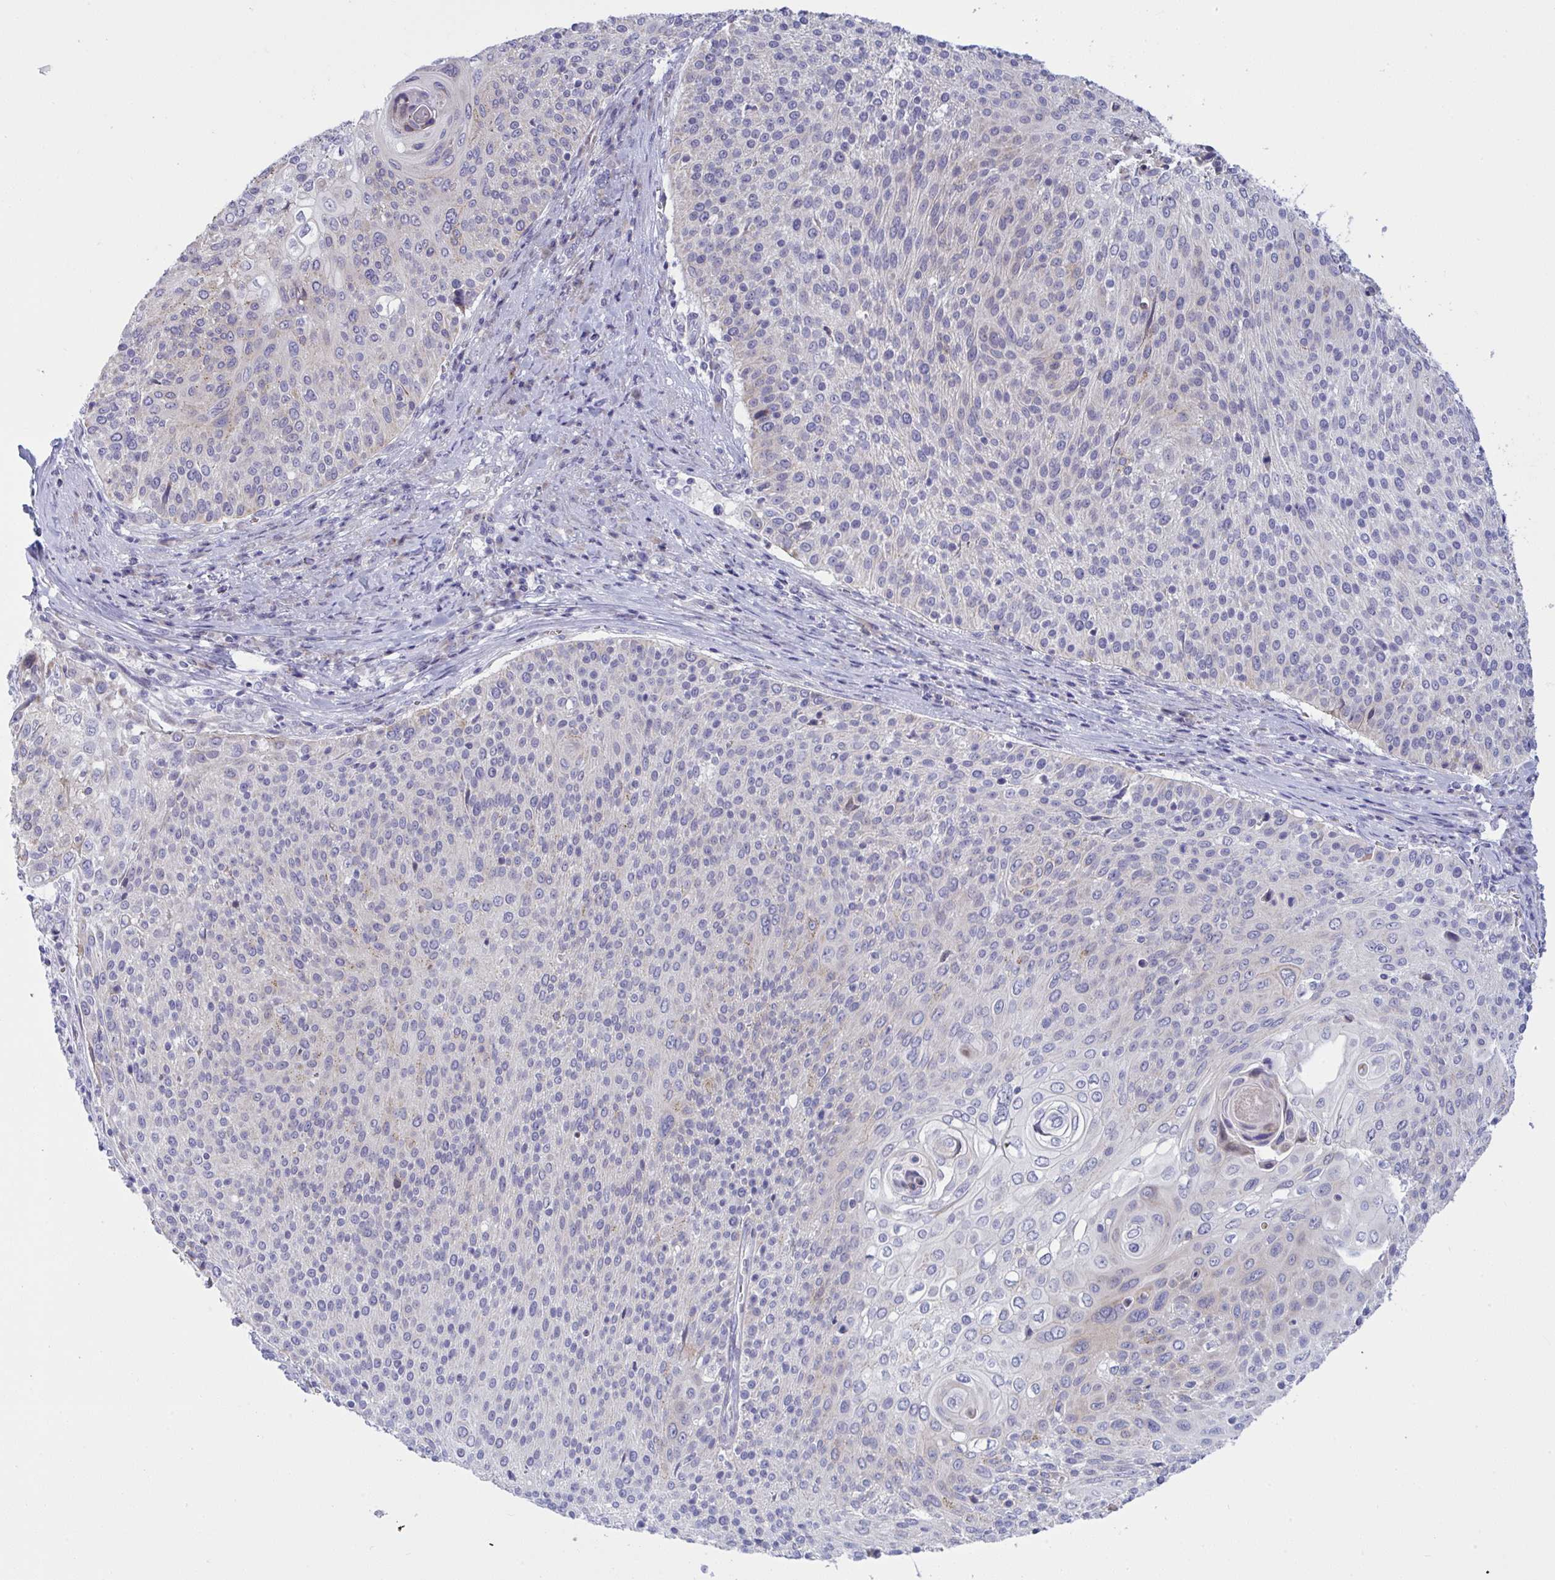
{"staining": {"intensity": "moderate", "quantity": "<25%", "location": "cytoplasmic/membranous"}, "tissue": "cervical cancer", "cell_type": "Tumor cells", "image_type": "cancer", "snomed": [{"axis": "morphology", "description": "Squamous cell carcinoma, NOS"}, {"axis": "topography", "description": "Cervix"}], "caption": "Moderate cytoplasmic/membranous expression for a protein is identified in approximately <25% of tumor cells of cervical cancer (squamous cell carcinoma) using immunohistochemistry (IHC).", "gene": "NTN1", "patient": {"sex": "female", "age": 31}}